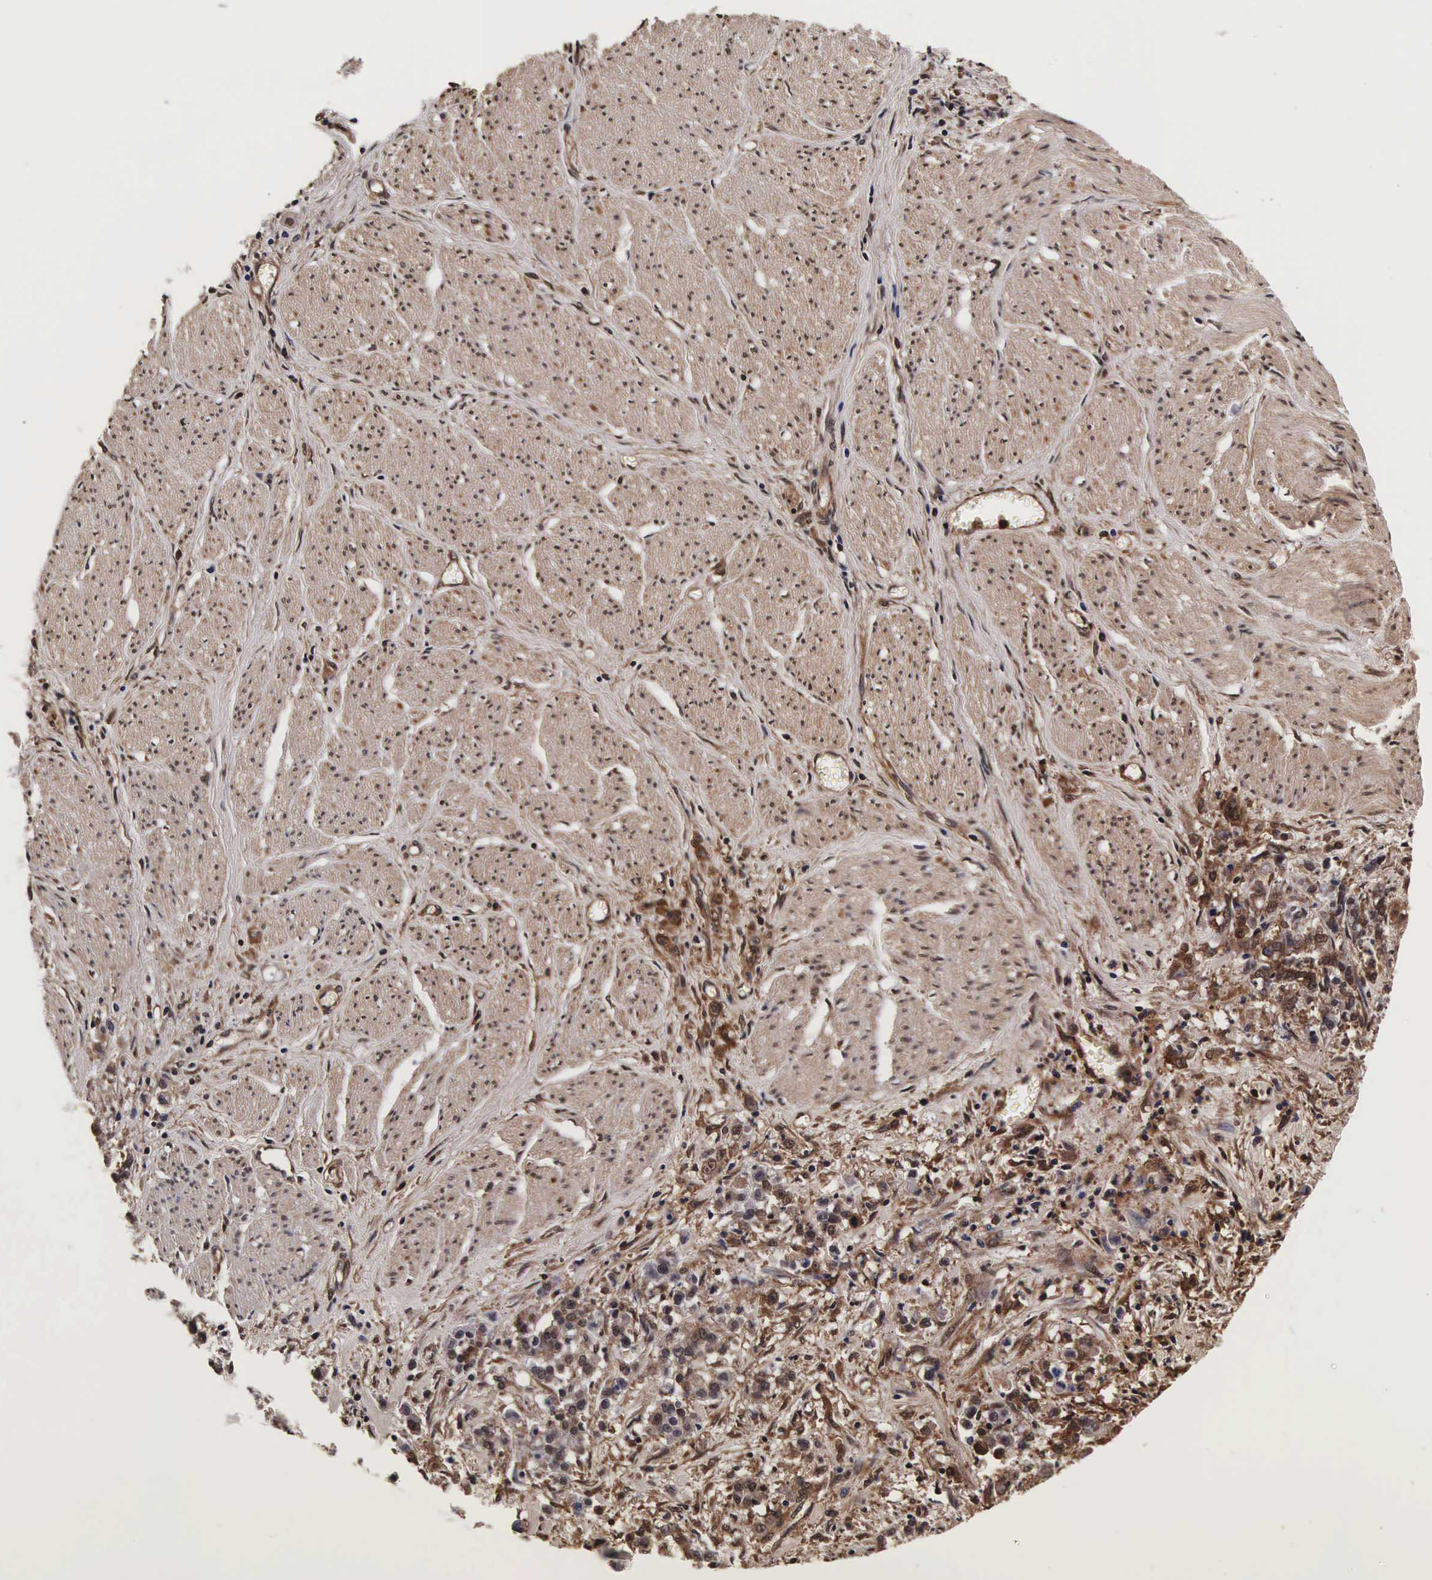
{"staining": {"intensity": "strong", "quantity": ">75%", "location": "cytoplasmic/membranous,nuclear"}, "tissue": "stomach cancer", "cell_type": "Tumor cells", "image_type": "cancer", "snomed": [{"axis": "morphology", "description": "Adenocarcinoma, NOS"}, {"axis": "topography", "description": "Stomach"}], "caption": "Strong cytoplasmic/membranous and nuclear positivity is appreciated in approximately >75% of tumor cells in adenocarcinoma (stomach). Using DAB (brown) and hematoxylin (blue) stains, captured at high magnification using brightfield microscopy.", "gene": "TECPR2", "patient": {"sex": "male", "age": 72}}